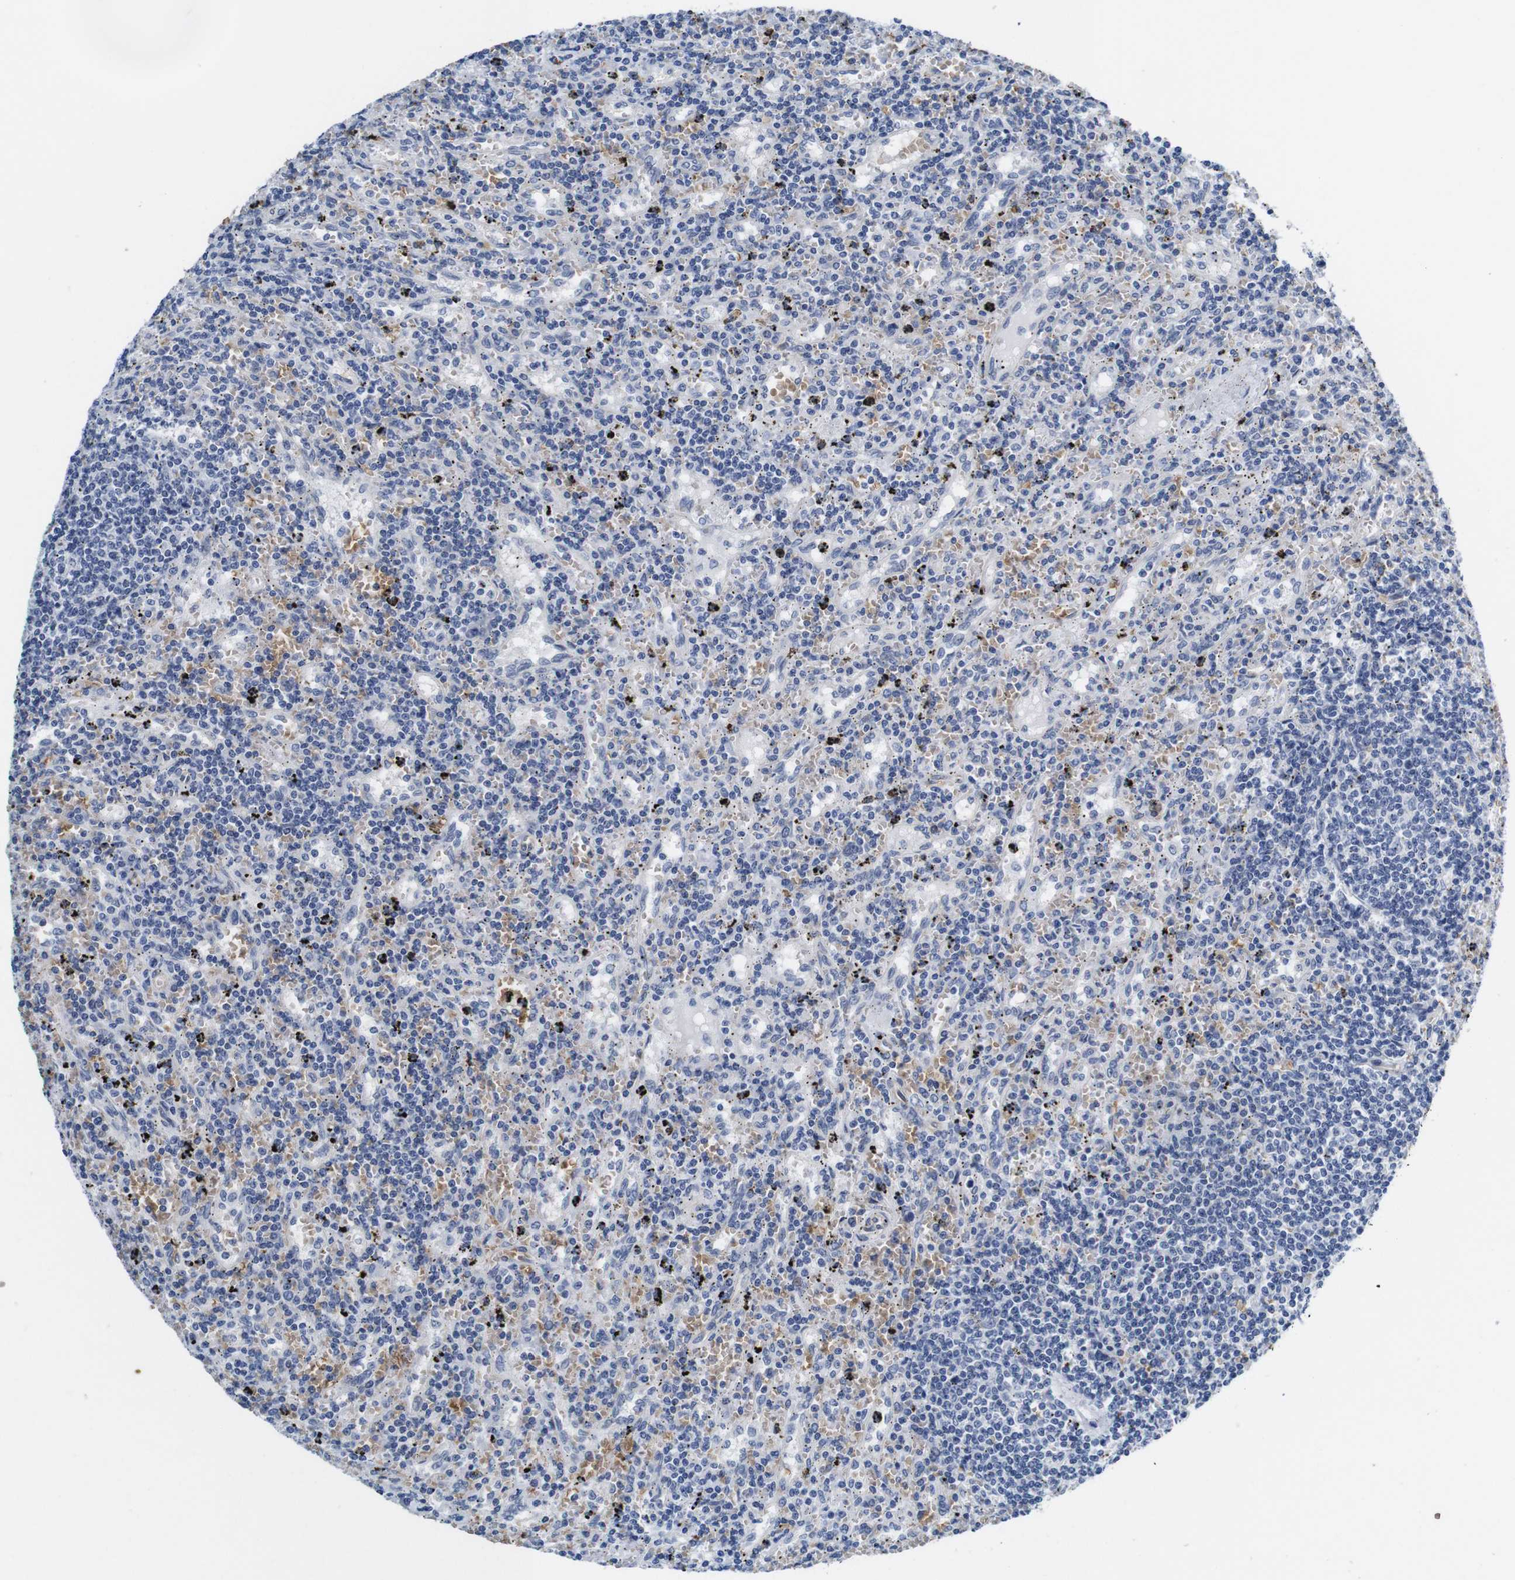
{"staining": {"intensity": "negative", "quantity": "none", "location": "none"}, "tissue": "lymphoma", "cell_type": "Tumor cells", "image_type": "cancer", "snomed": [{"axis": "morphology", "description": "Malignant lymphoma, non-Hodgkin's type, Low grade"}, {"axis": "topography", "description": "Spleen"}], "caption": "DAB (3,3'-diaminobenzidine) immunohistochemical staining of lymphoma shows no significant expression in tumor cells. The staining was performed using DAB to visualize the protein expression in brown, while the nuclei were stained in blue with hematoxylin (Magnification: 20x).", "gene": "SOCS3", "patient": {"sex": "male", "age": 76}}